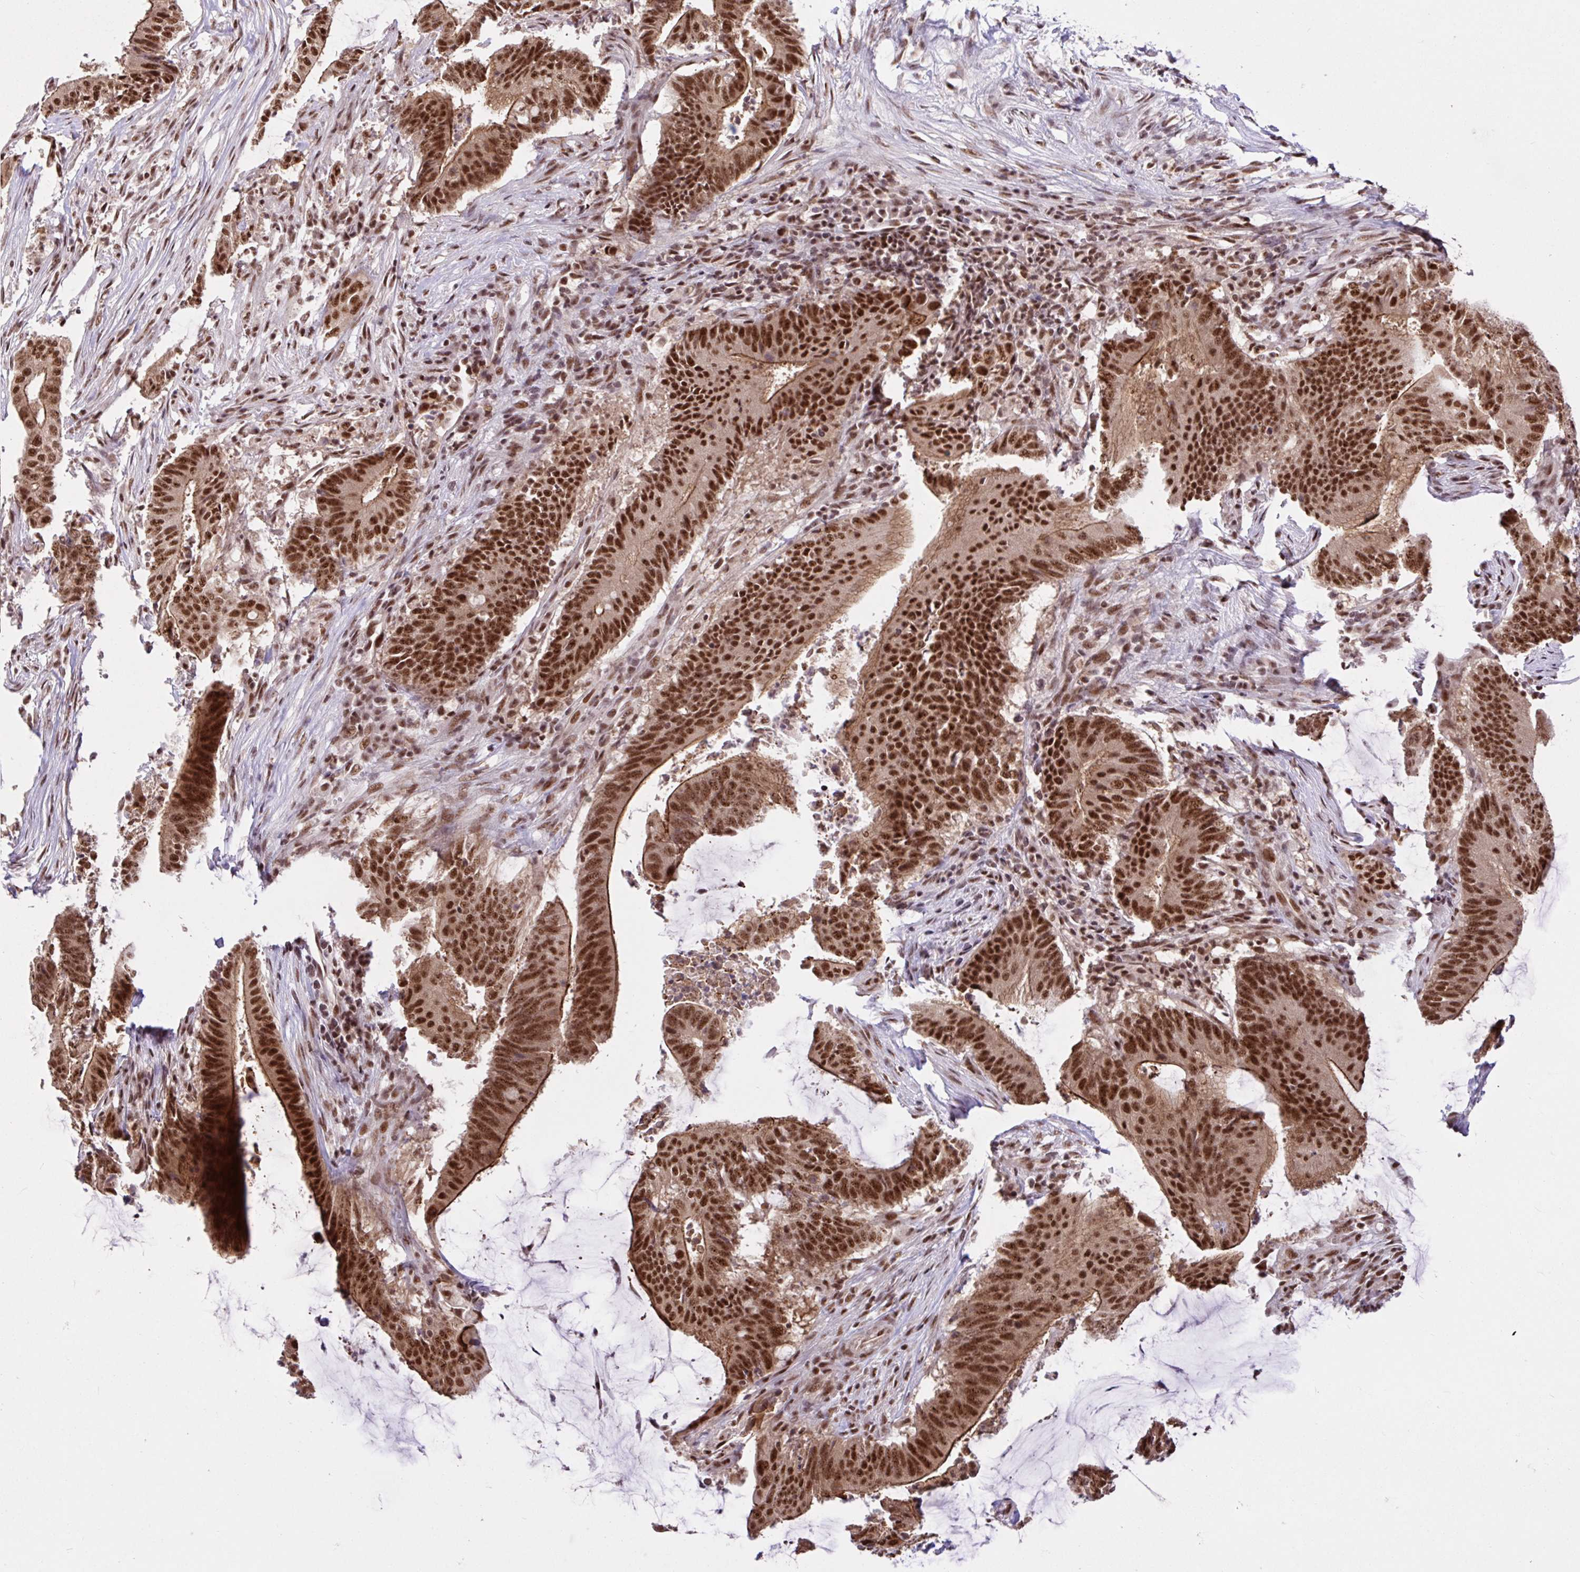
{"staining": {"intensity": "strong", "quantity": ">75%", "location": "cytoplasmic/membranous,nuclear"}, "tissue": "colorectal cancer", "cell_type": "Tumor cells", "image_type": "cancer", "snomed": [{"axis": "morphology", "description": "Adenocarcinoma, NOS"}, {"axis": "topography", "description": "Colon"}], "caption": "High-magnification brightfield microscopy of colorectal cancer (adenocarcinoma) stained with DAB (brown) and counterstained with hematoxylin (blue). tumor cells exhibit strong cytoplasmic/membranous and nuclear positivity is seen in about>75% of cells. Using DAB (3,3'-diaminobenzidine) (brown) and hematoxylin (blue) stains, captured at high magnification using brightfield microscopy.", "gene": "CCDC12", "patient": {"sex": "female", "age": 43}}